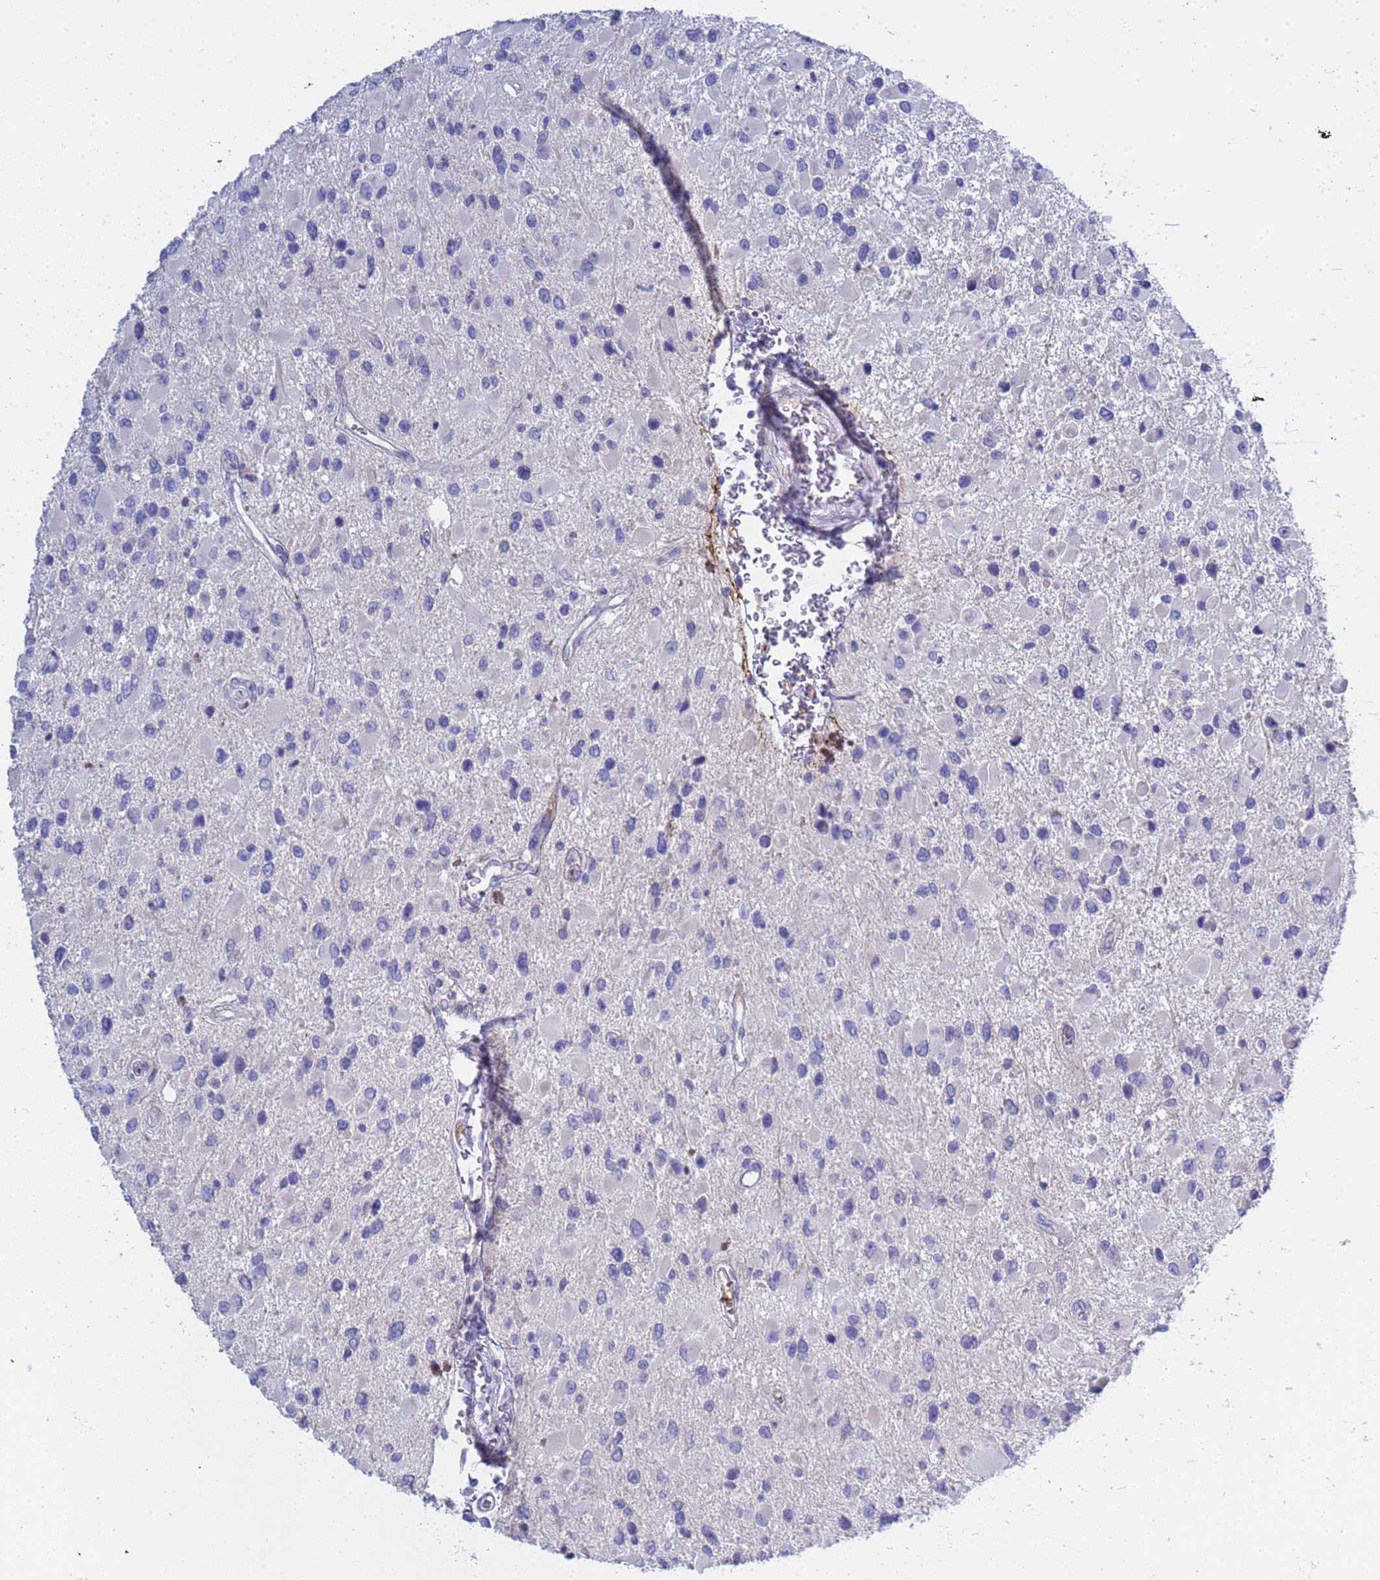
{"staining": {"intensity": "negative", "quantity": "none", "location": "none"}, "tissue": "glioma", "cell_type": "Tumor cells", "image_type": "cancer", "snomed": [{"axis": "morphology", "description": "Glioma, malignant, High grade"}, {"axis": "topography", "description": "Brain"}], "caption": "A photomicrograph of human malignant high-grade glioma is negative for staining in tumor cells.", "gene": "C4orf46", "patient": {"sex": "male", "age": 53}}